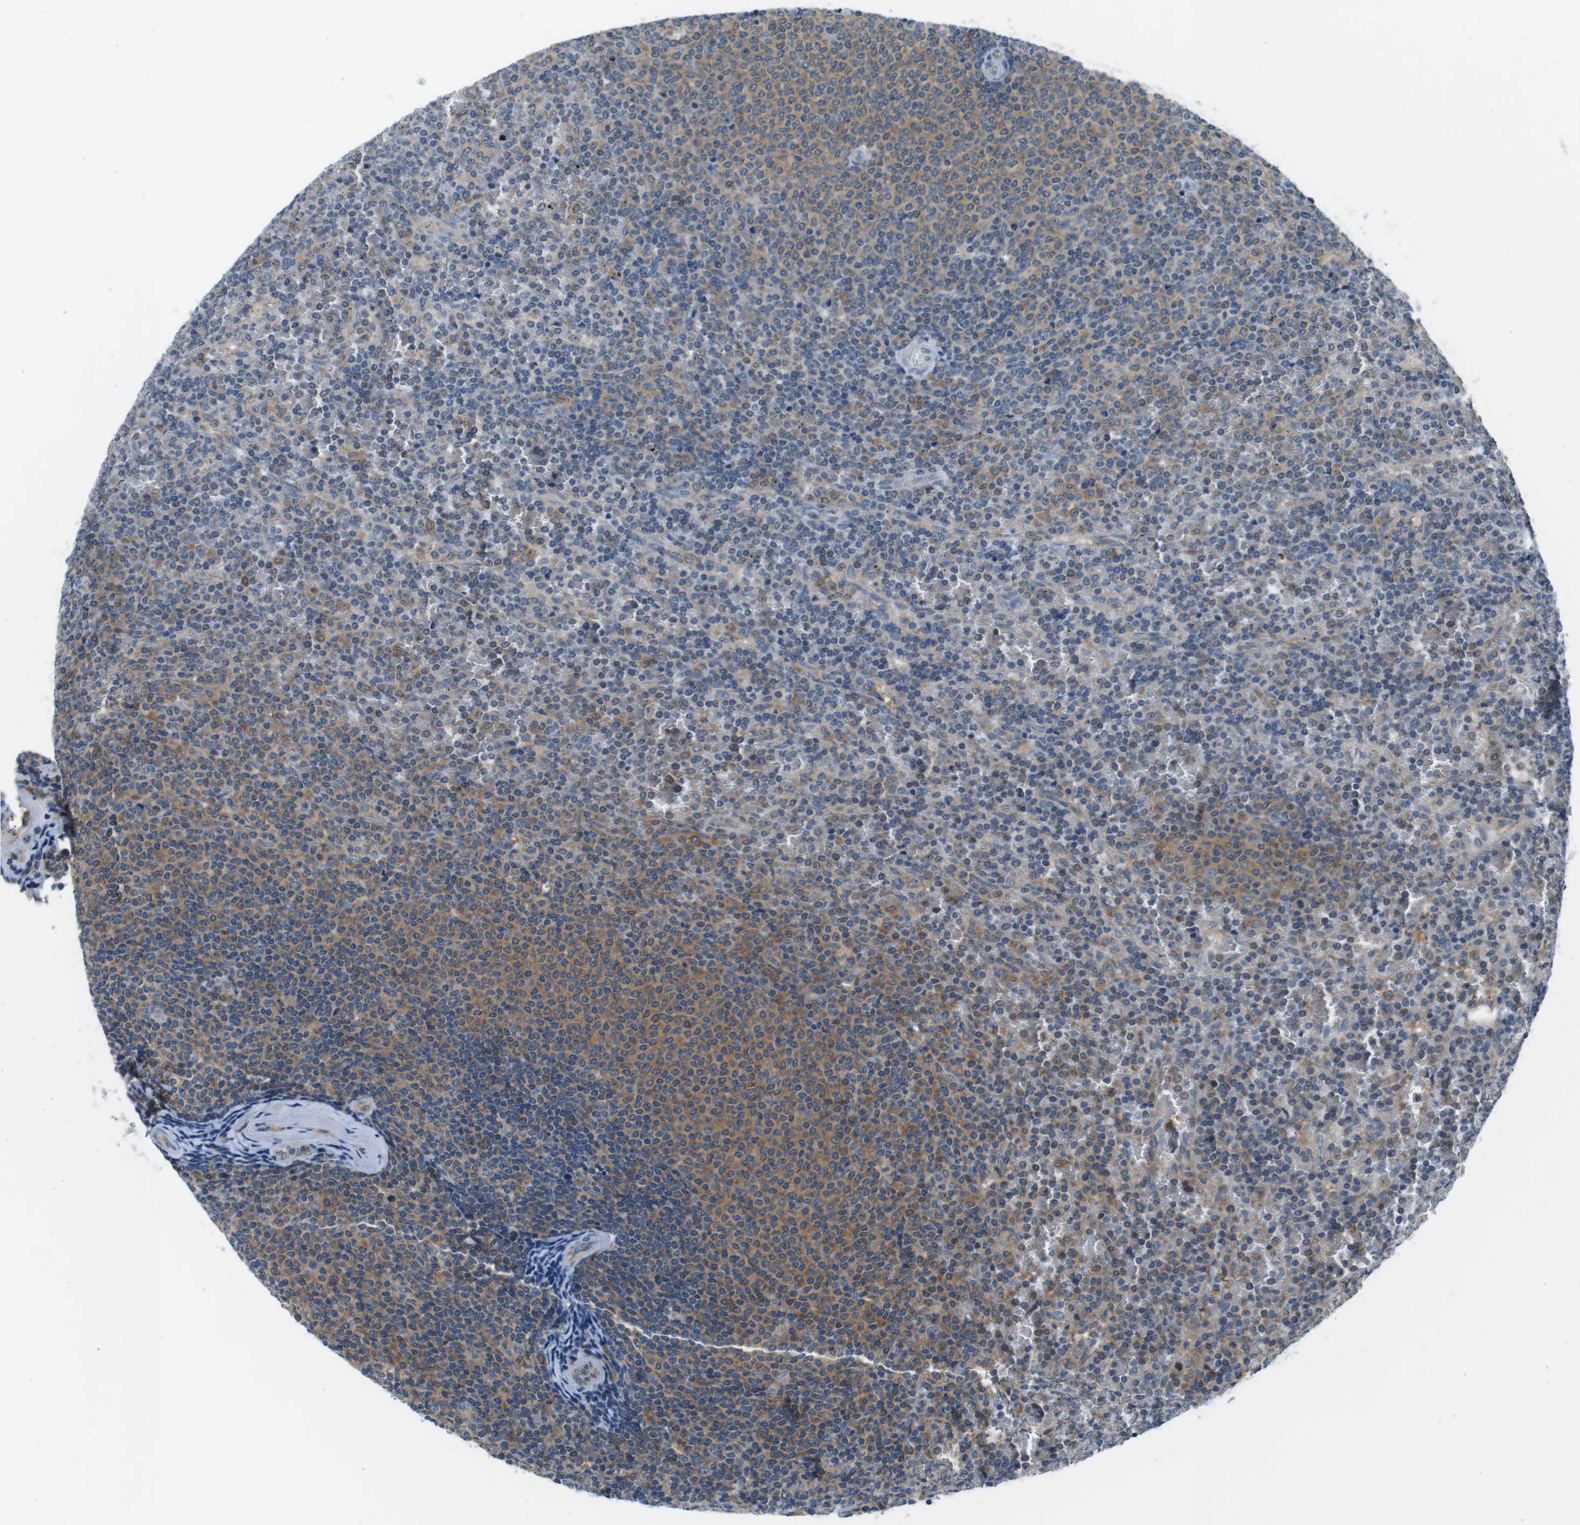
{"staining": {"intensity": "moderate", "quantity": "25%-75%", "location": "cytoplasmic/membranous"}, "tissue": "lymphoma", "cell_type": "Tumor cells", "image_type": "cancer", "snomed": [{"axis": "morphology", "description": "Malignant lymphoma, non-Hodgkin's type, Low grade"}, {"axis": "topography", "description": "Spleen"}], "caption": "This photomicrograph shows lymphoma stained with IHC to label a protein in brown. The cytoplasmic/membranous of tumor cells show moderate positivity for the protein. Nuclei are counter-stained blue.", "gene": "EIF2B5", "patient": {"sex": "female", "age": 77}}